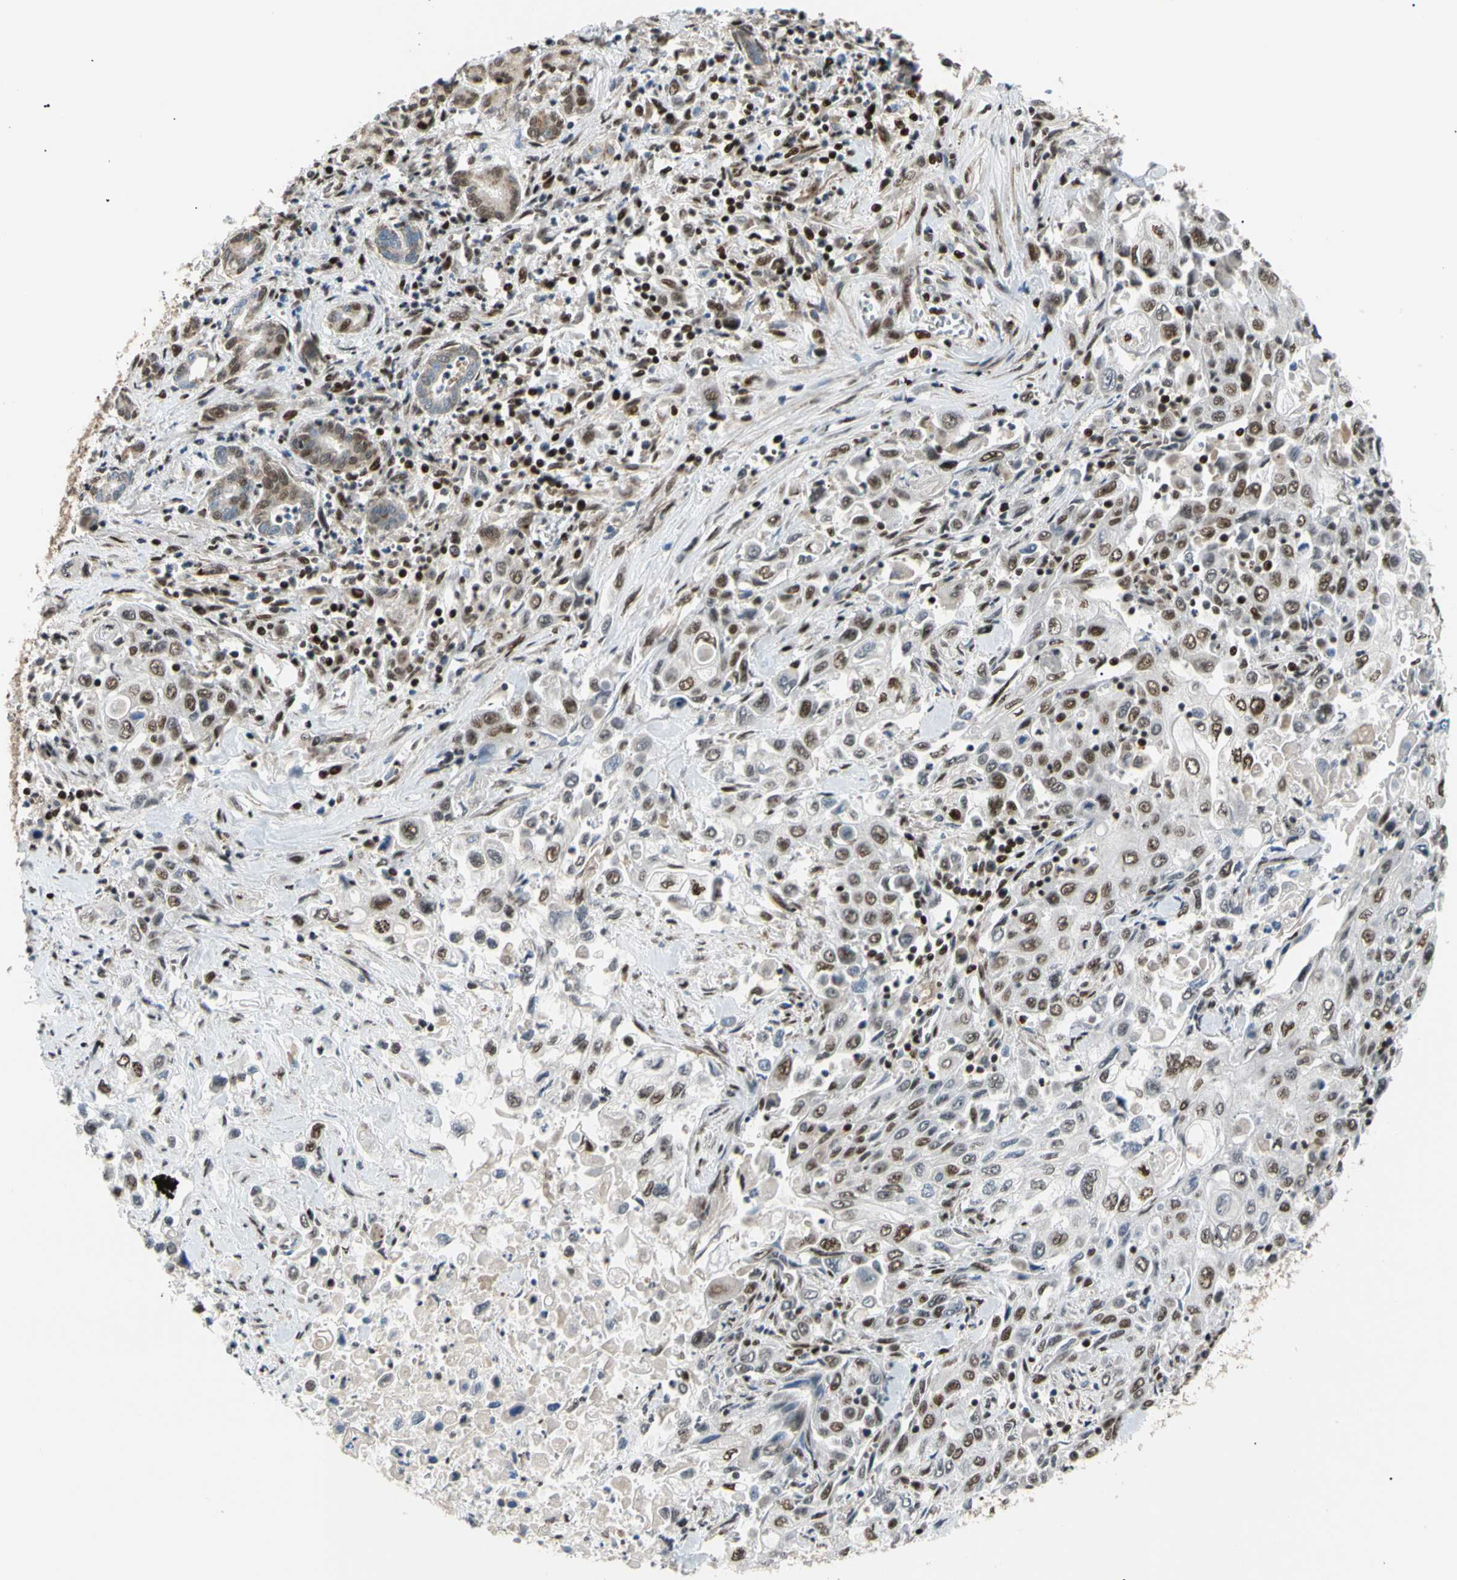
{"staining": {"intensity": "moderate", "quantity": "25%-75%", "location": "nuclear"}, "tissue": "pancreatic cancer", "cell_type": "Tumor cells", "image_type": "cancer", "snomed": [{"axis": "morphology", "description": "Adenocarcinoma, NOS"}, {"axis": "topography", "description": "Pancreas"}], "caption": "IHC staining of pancreatic cancer, which reveals medium levels of moderate nuclear expression in about 25%-75% of tumor cells indicating moderate nuclear protein staining. The staining was performed using DAB (3,3'-diaminobenzidine) (brown) for protein detection and nuclei were counterstained in hematoxylin (blue).", "gene": "E2F1", "patient": {"sex": "male", "age": 70}}